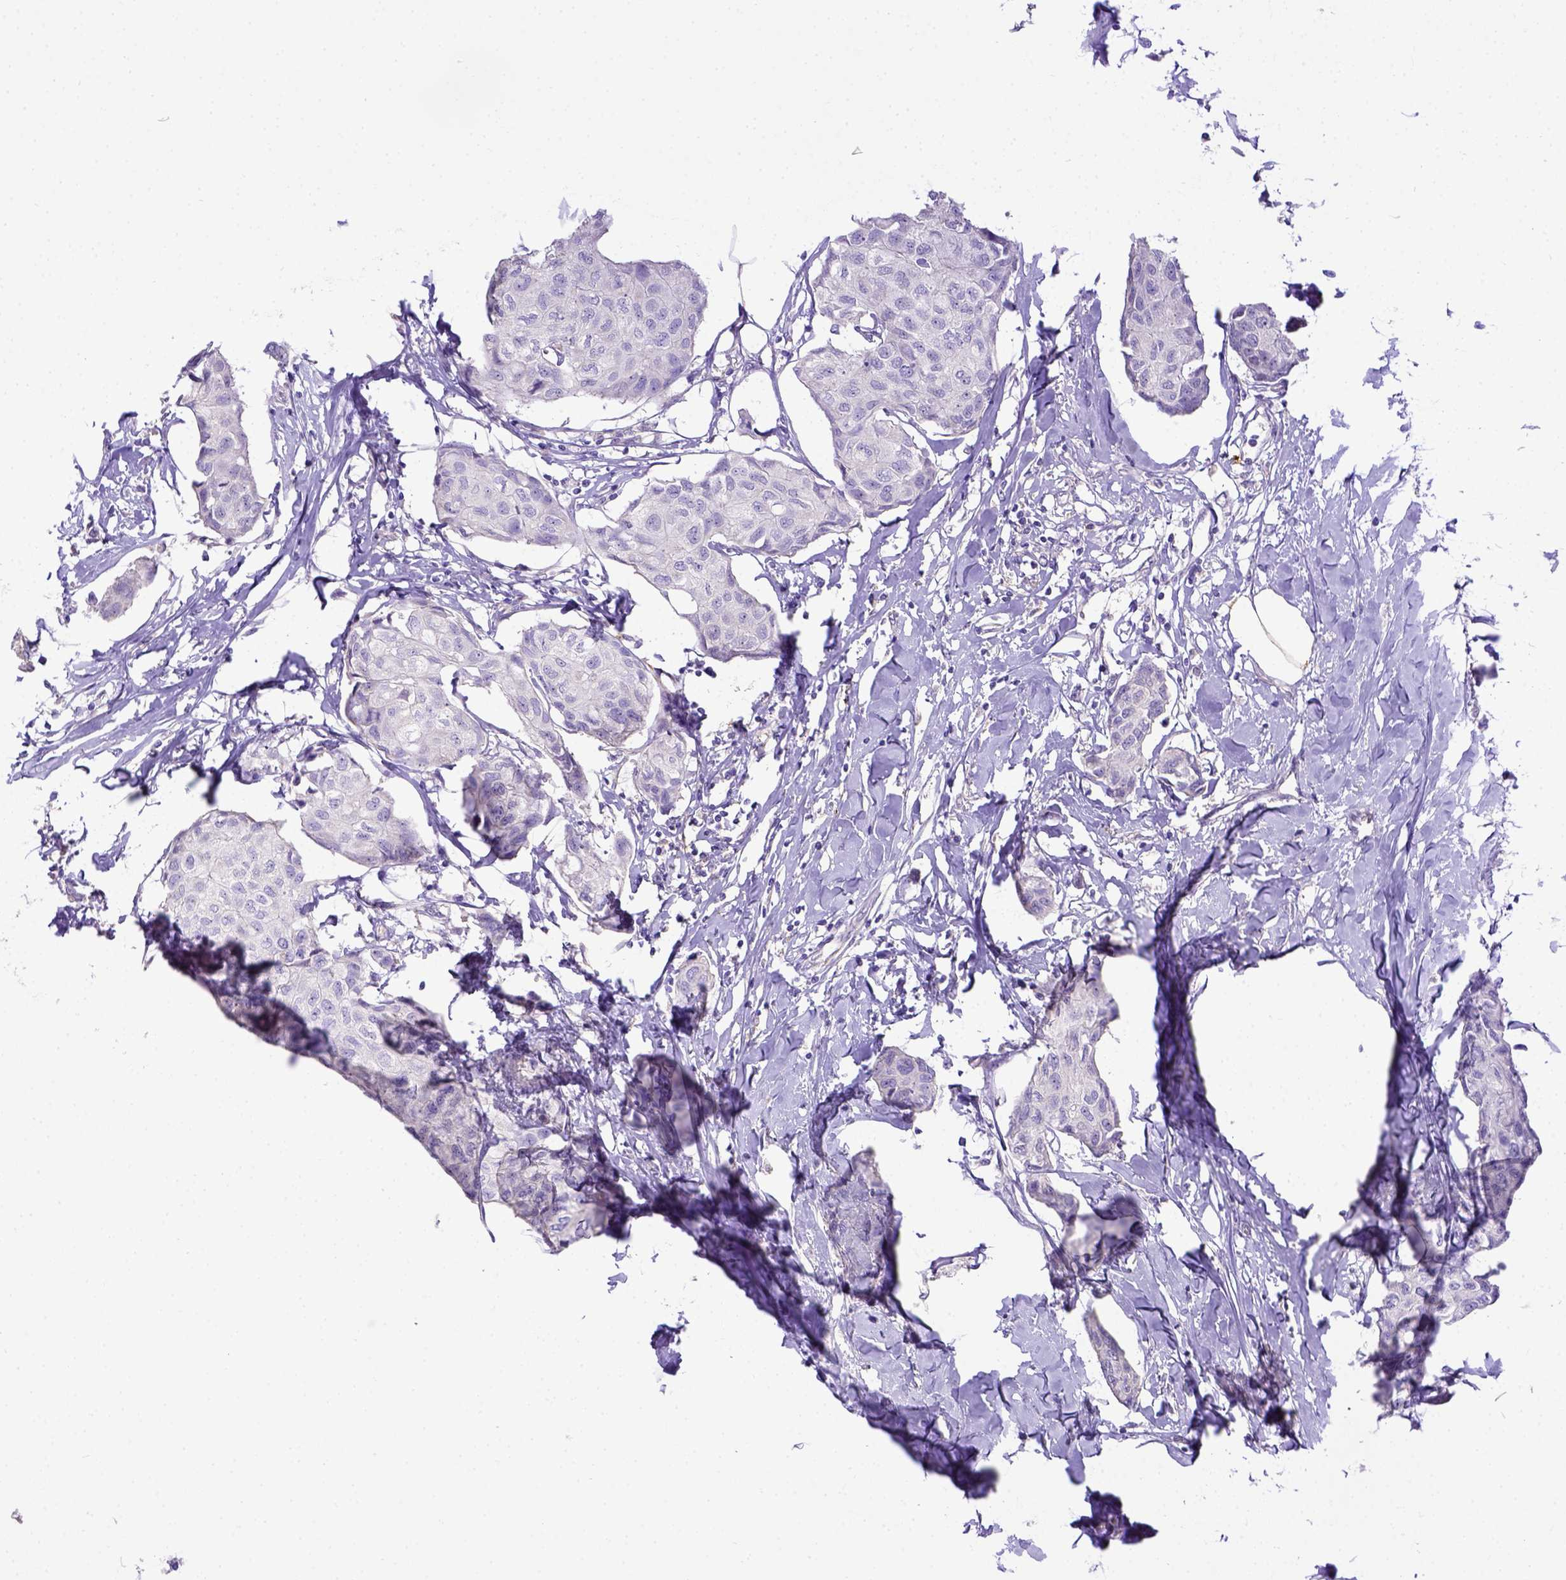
{"staining": {"intensity": "negative", "quantity": "none", "location": "none"}, "tissue": "breast cancer", "cell_type": "Tumor cells", "image_type": "cancer", "snomed": [{"axis": "morphology", "description": "Duct carcinoma"}, {"axis": "topography", "description": "Breast"}], "caption": "Image shows no protein positivity in tumor cells of breast cancer tissue.", "gene": "CD40", "patient": {"sex": "female", "age": 80}}